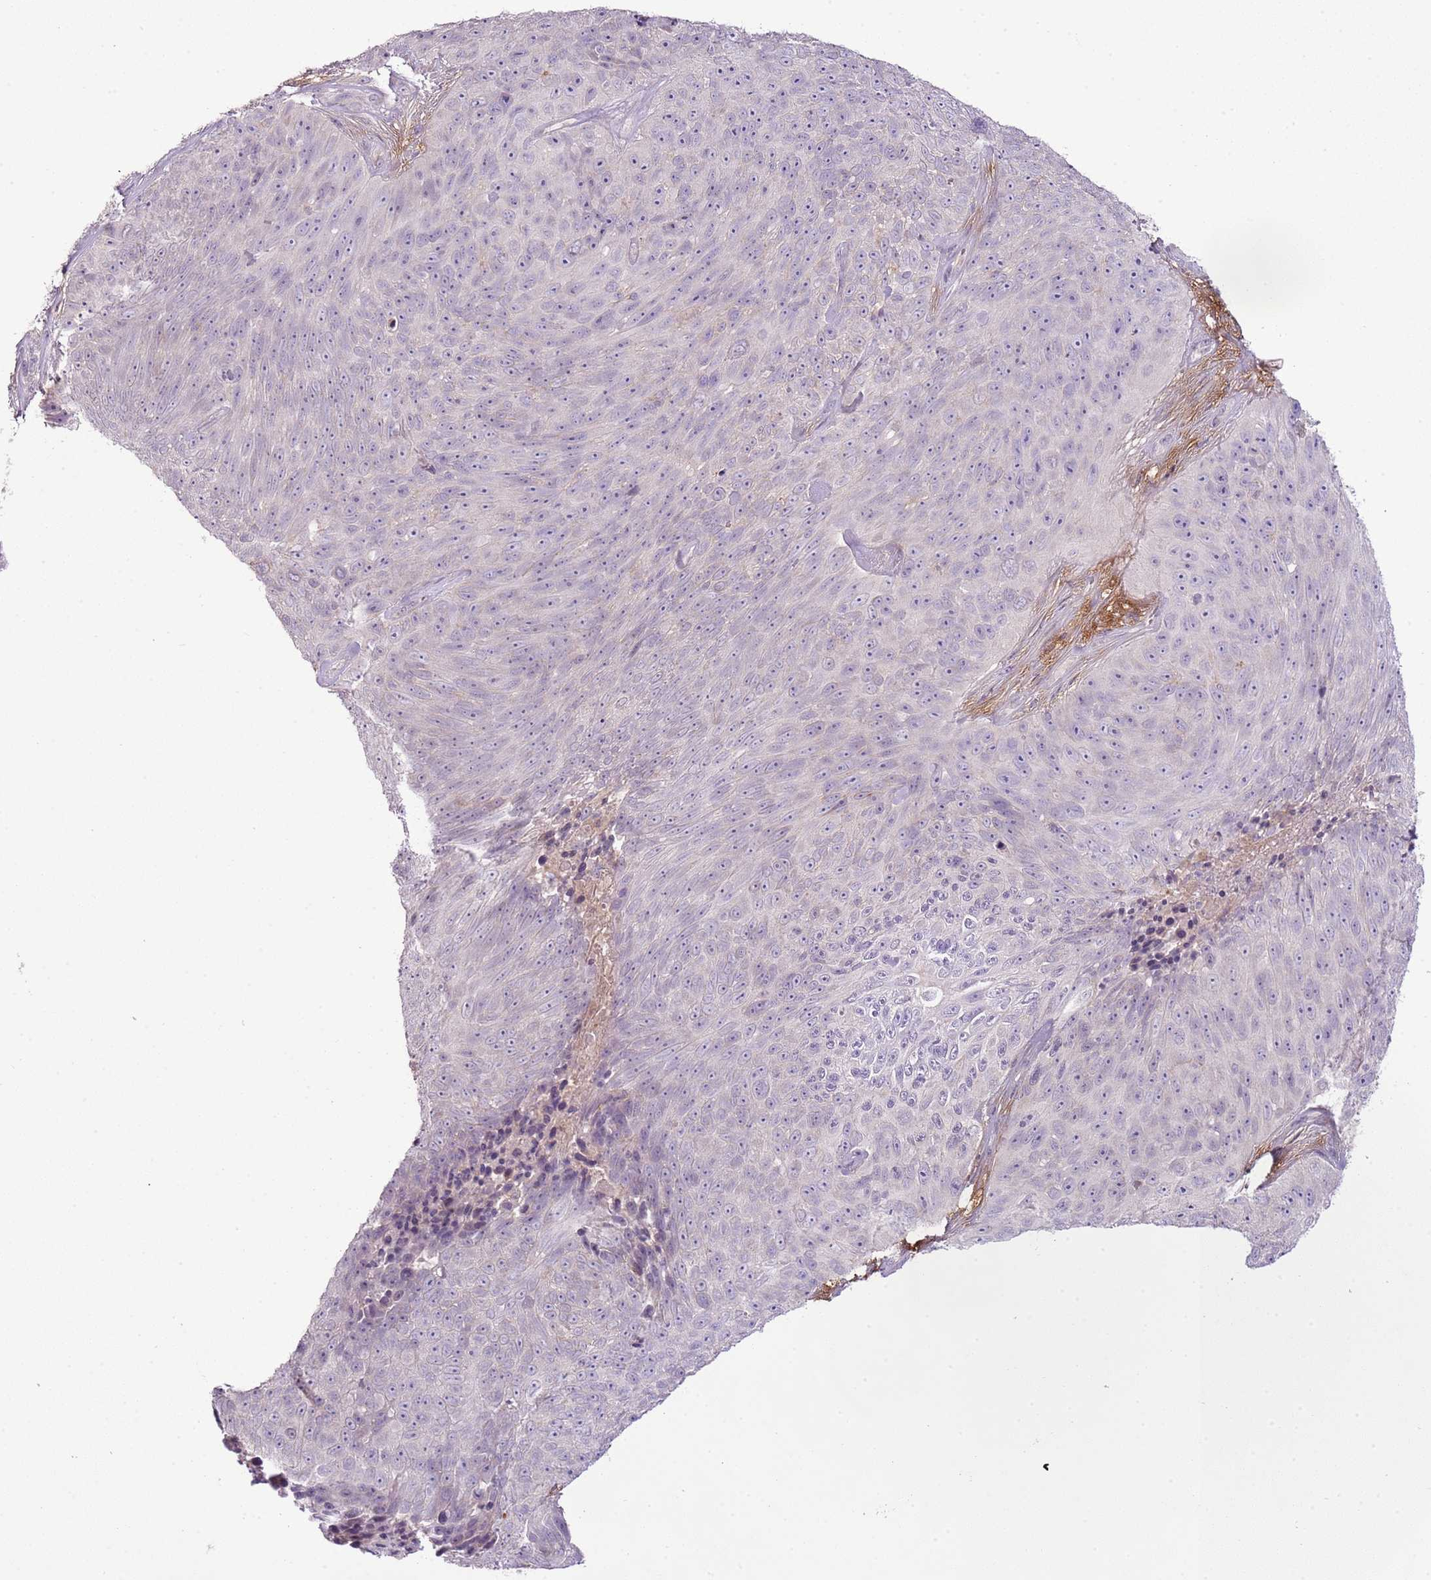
{"staining": {"intensity": "negative", "quantity": "none", "location": "none"}, "tissue": "skin cancer", "cell_type": "Tumor cells", "image_type": "cancer", "snomed": [{"axis": "morphology", "description": "Squamous cell carcinoma, NOS"}, {"axis": "topography", "description": "Skin"}], "caption": "Immunohistochemistry of squamous cell carcinoma (skin) demonstrates no staining in tumor cells.", "gene": "CMKLR1", "patient": {"sex": "female", "age": 87}}